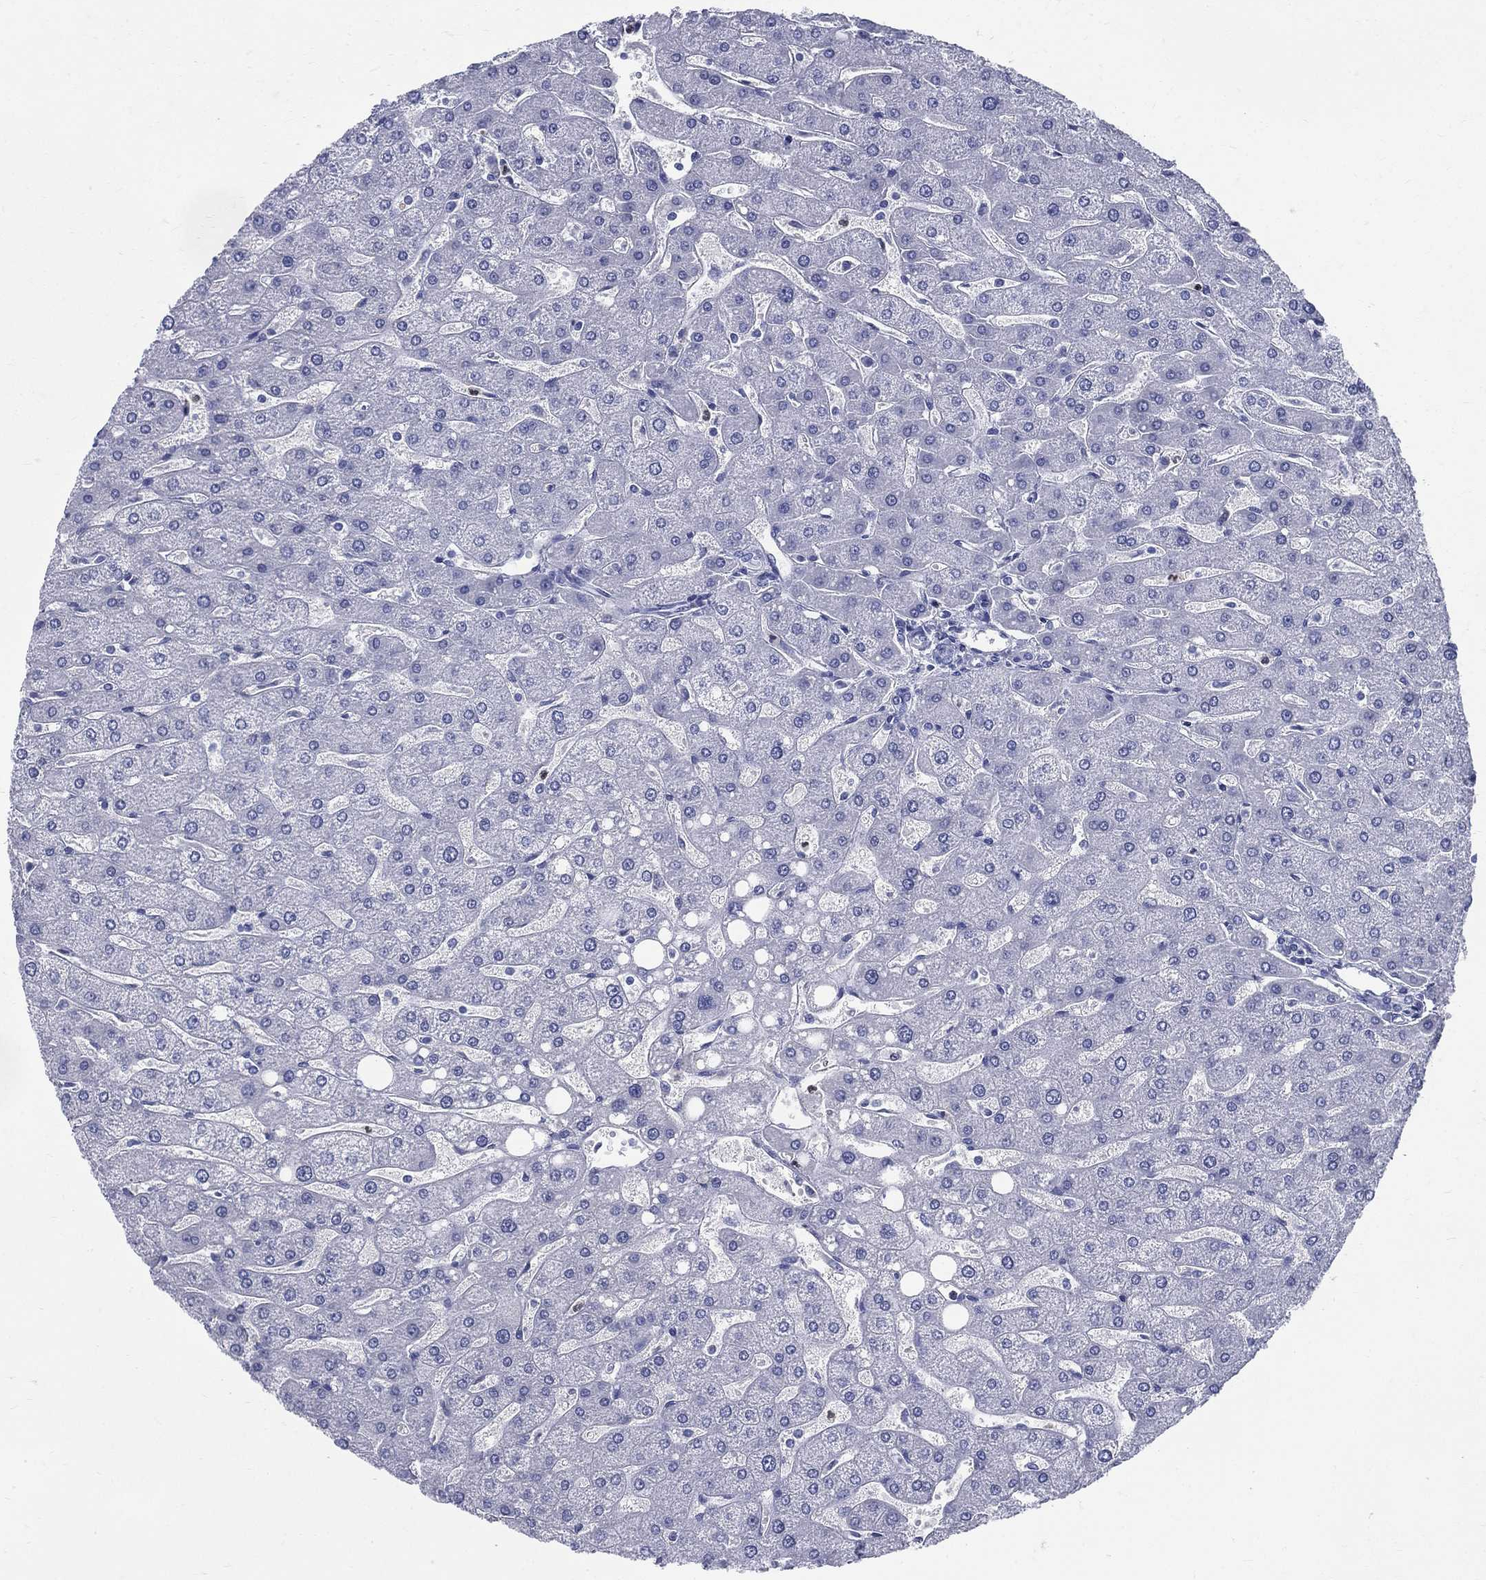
{"staining": {"intensity": "negative", "quantity": "none", "location": "none"}, "tissue": "liver", "cell_type": "Cholangiocytes", "image_type": "normal", "snomed": [{"axis": "morphology", "description": "Normal tissue, NOS"}, {"axis": "topography", "description": "Liver"}], "caption": "Liver stained for a protein using IHC demonstrates no staining cholangiocytes.", "gene": "DEFB121", "patient": {"sex": "male", "age": 67}}